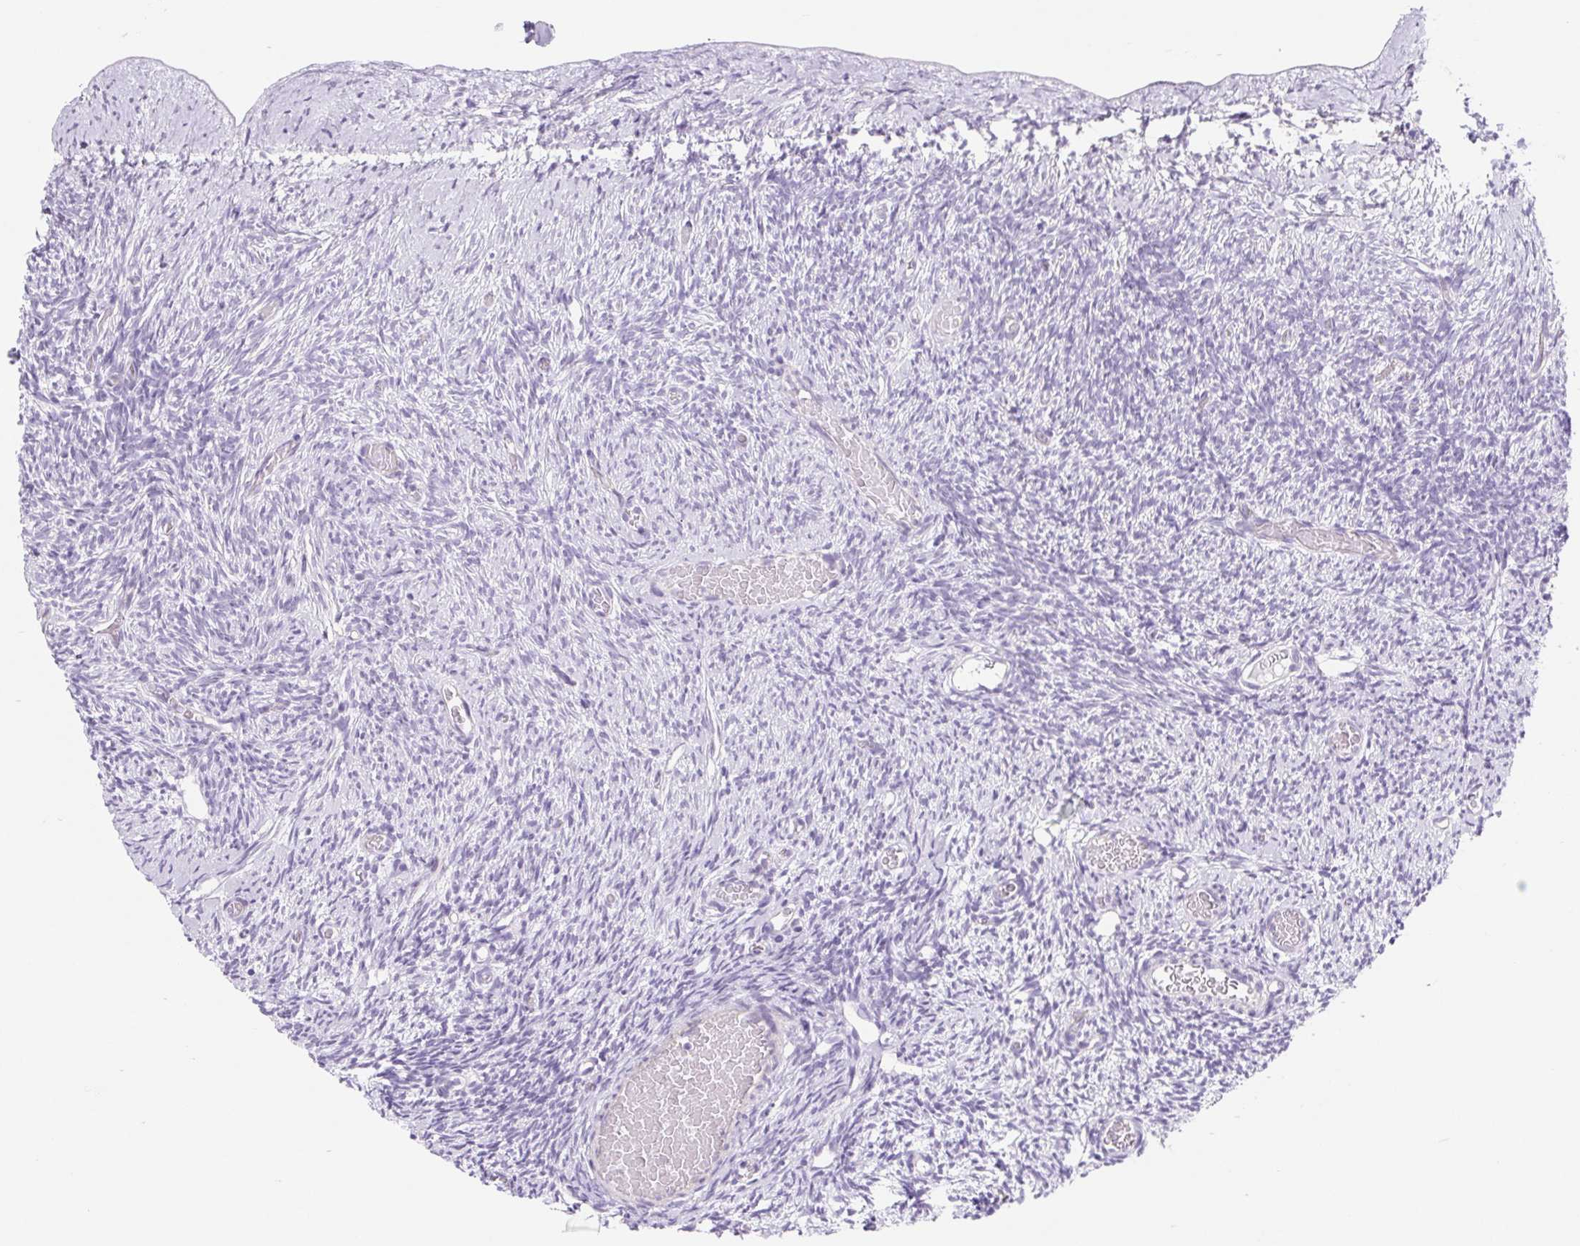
{"staining": {"intensity": "negative", "quantity": "none", "location": "none"}, "tissue": "ovary", "cell_type": "Ovarian stroma cells", "image_type": "normal", "snomed": [{"axis": "morphology", "description": "Normal tissue, NOS"}, {"axis": "topography", "description": "Ovary"}], "caption": "Immunohistochemical staining of benign human ovary reveals no significant expression in ovarian stroma cells. (DAB (3,3'-diaminobenzidine) immunohistochemistry (IHC), high magnification).", "gene": "BCAS1", "patient": {"sex": "female", "age": 39}}